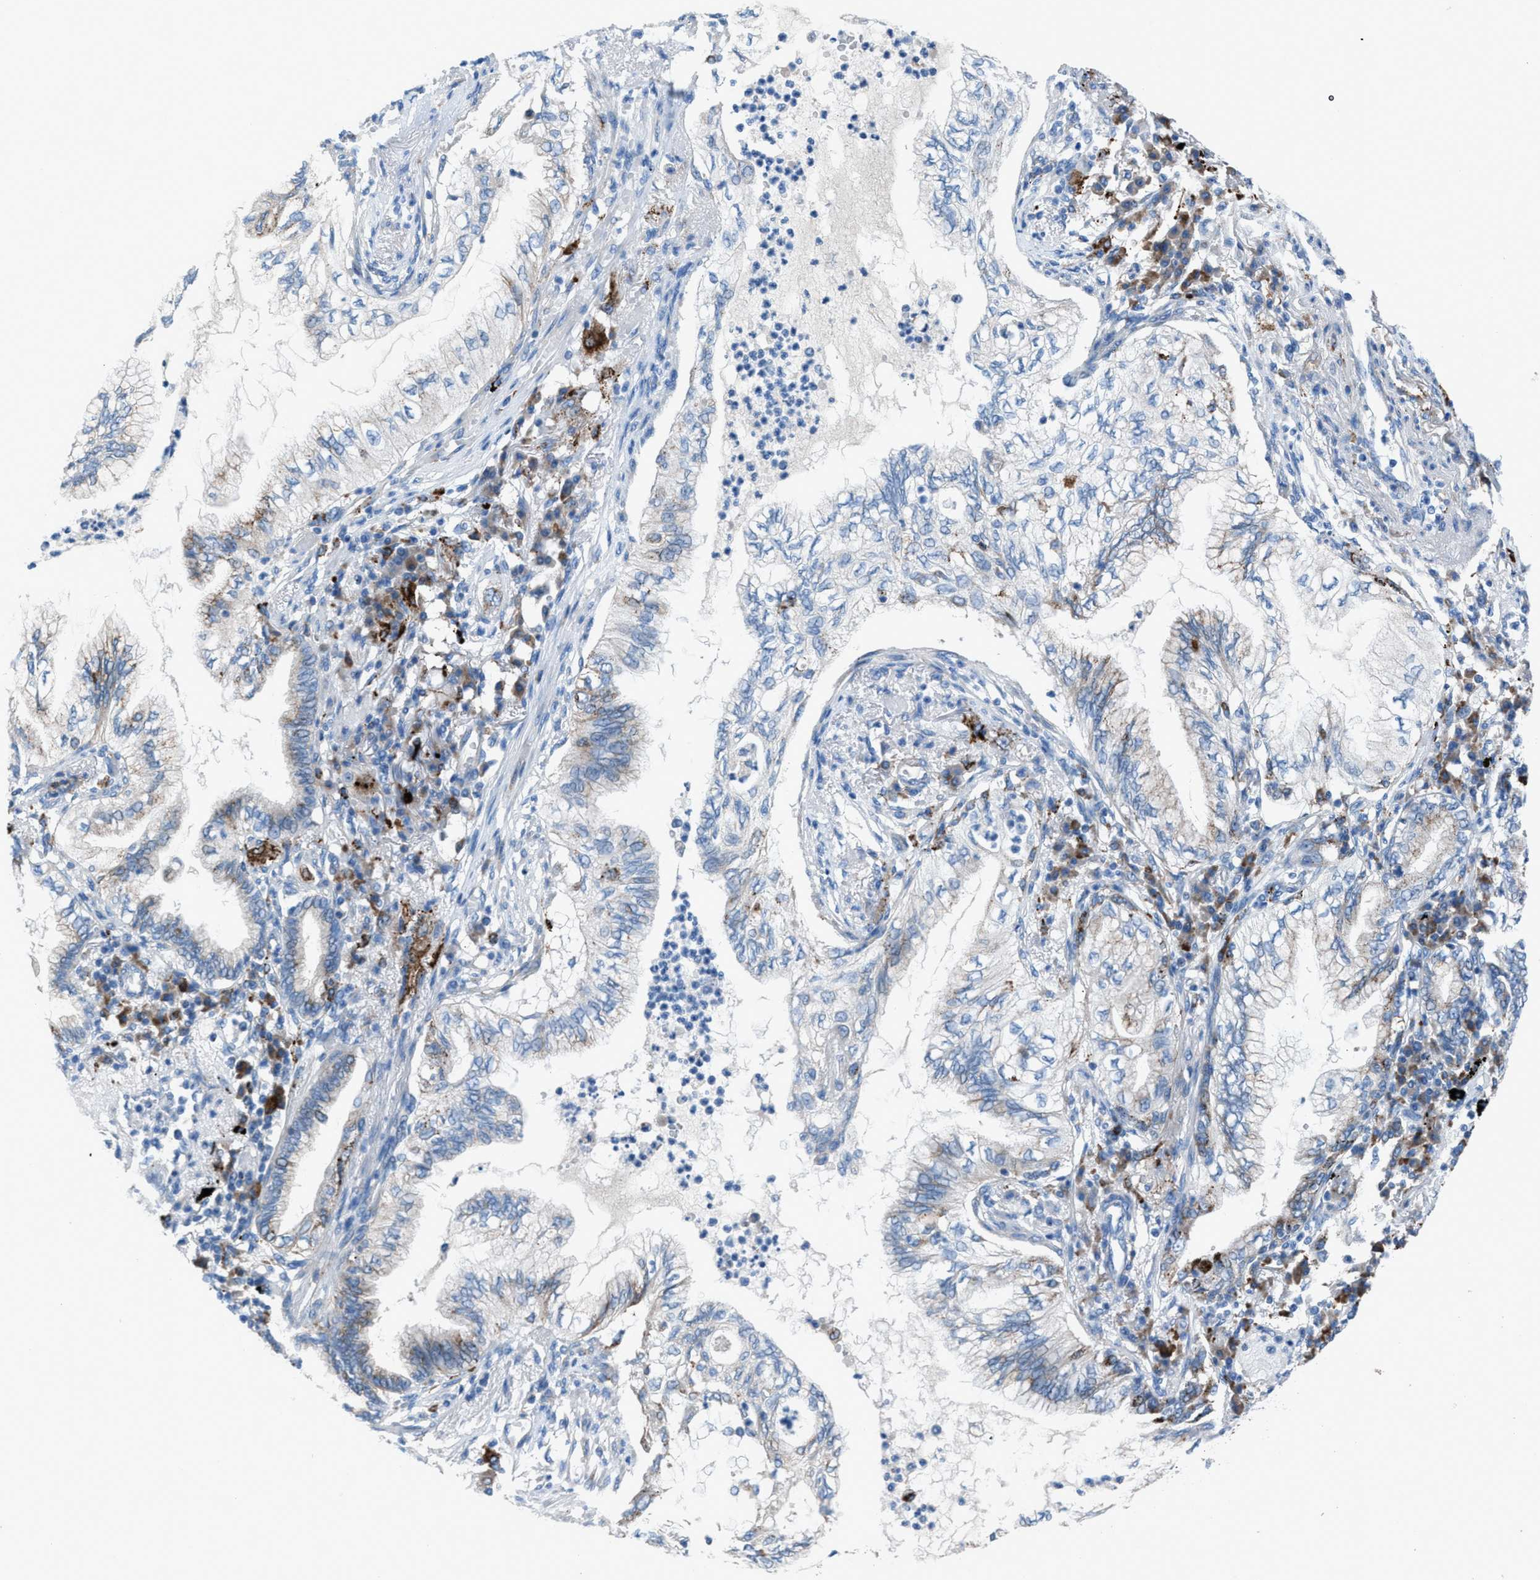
{"staining": {"intensity": "weak", "quantity": "<25%", "location": "cytoplasmic/membranous"}, "tissue": "lung cancer", "cell_type": "Tumor cells", "image_type": "cancer", "snomed": [{"axis": "morphology", "description": "Normal tissue, NOS"}, {"axis": "morphology", "description": "Adenocarcinoma, NOS"}, {"axis": "topography", "description": "Bronchus"}, {"axis": "topography", "description": "Lung"}], "caption": "IHC image of adenocarcinoma (lung) stained for a protein (brown), which displays no staining in tumor cells.", "gene": "CD1B", "patient": {"sex": "female", "age": 70}}